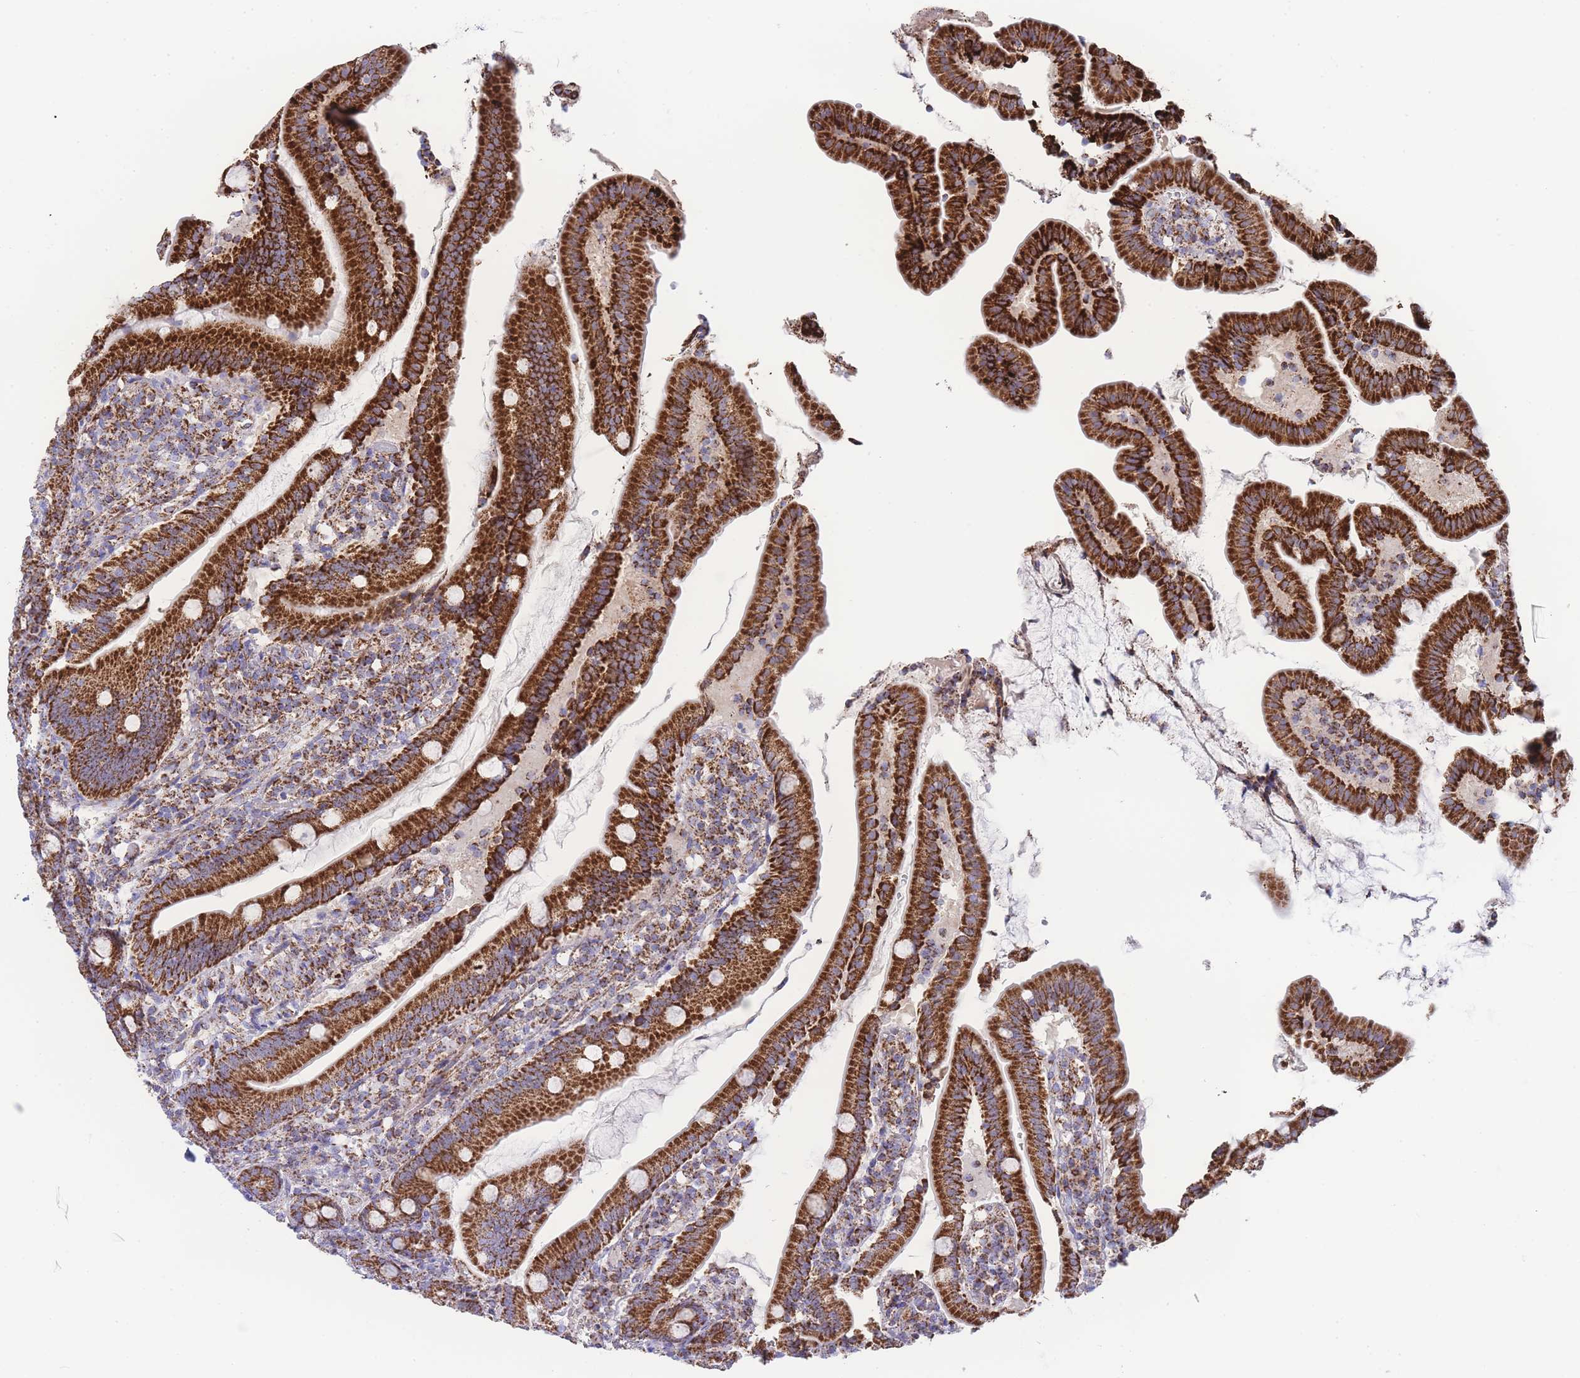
{"staining": {"intensity": "strong", "quantity": ">75%", "location": "cytoplasmic/membranous"}, "tissue": "duodenum", "cell_type": "Glandular cells", "image_type": "normal", "snomed": [{"axis": "morphology", "description": "Normal tissue, NOS"}, {"axis": "topography", "description": "Duodenum"}], "caption": "Immunohistochemical staining of normal duodenum shows high levels of strong cytoplasmic/membranous staining in about >75% of glandular cells.", "gene": "GSTM1", "patient": {"sex": "female", "age": 67}}